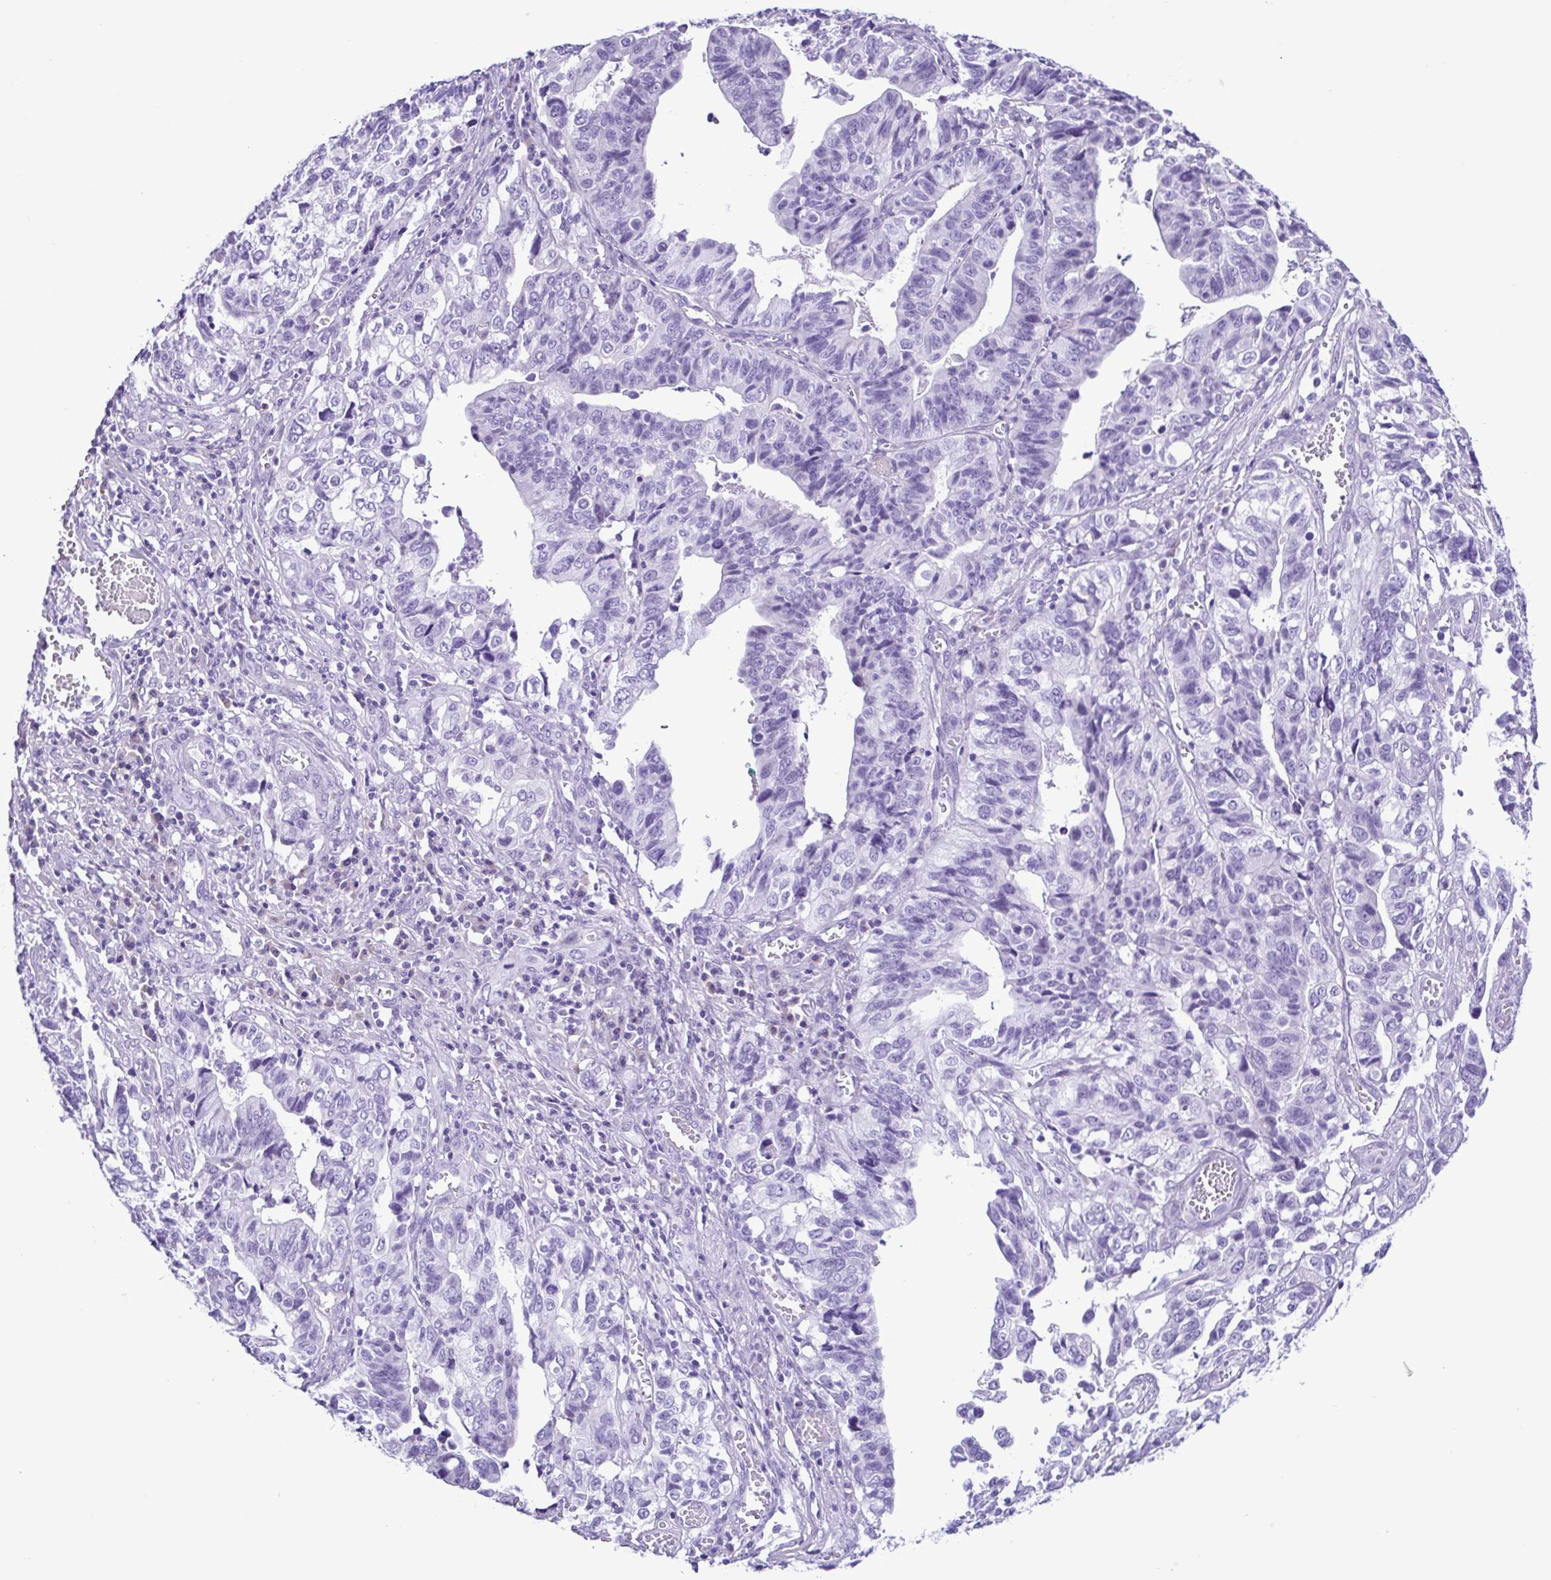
{"staining": {"intensity": "negative", "quantity": "none", "location": "none"}, "tissue": "stomach cancer", "cell_type": "Tumor cells", "image_type": "cancer", "snomed": [{"axis": "morphology", "description": "Adenocarcinoma, NOS"}, {"axis": "topography", "description": "Stomach, upper"}], "caption": "Protein analysis of stomach cancer exhibits no significant expression in tumor cells. Brightfield microscopy of immunohistochemistry stained with DAB (3,3'-diaminobenzidine) (brown) and hematoxylin (blue), captured at high magnification.", "gene": "PAK3", "patient": {"sex": "female", "age": 67}}